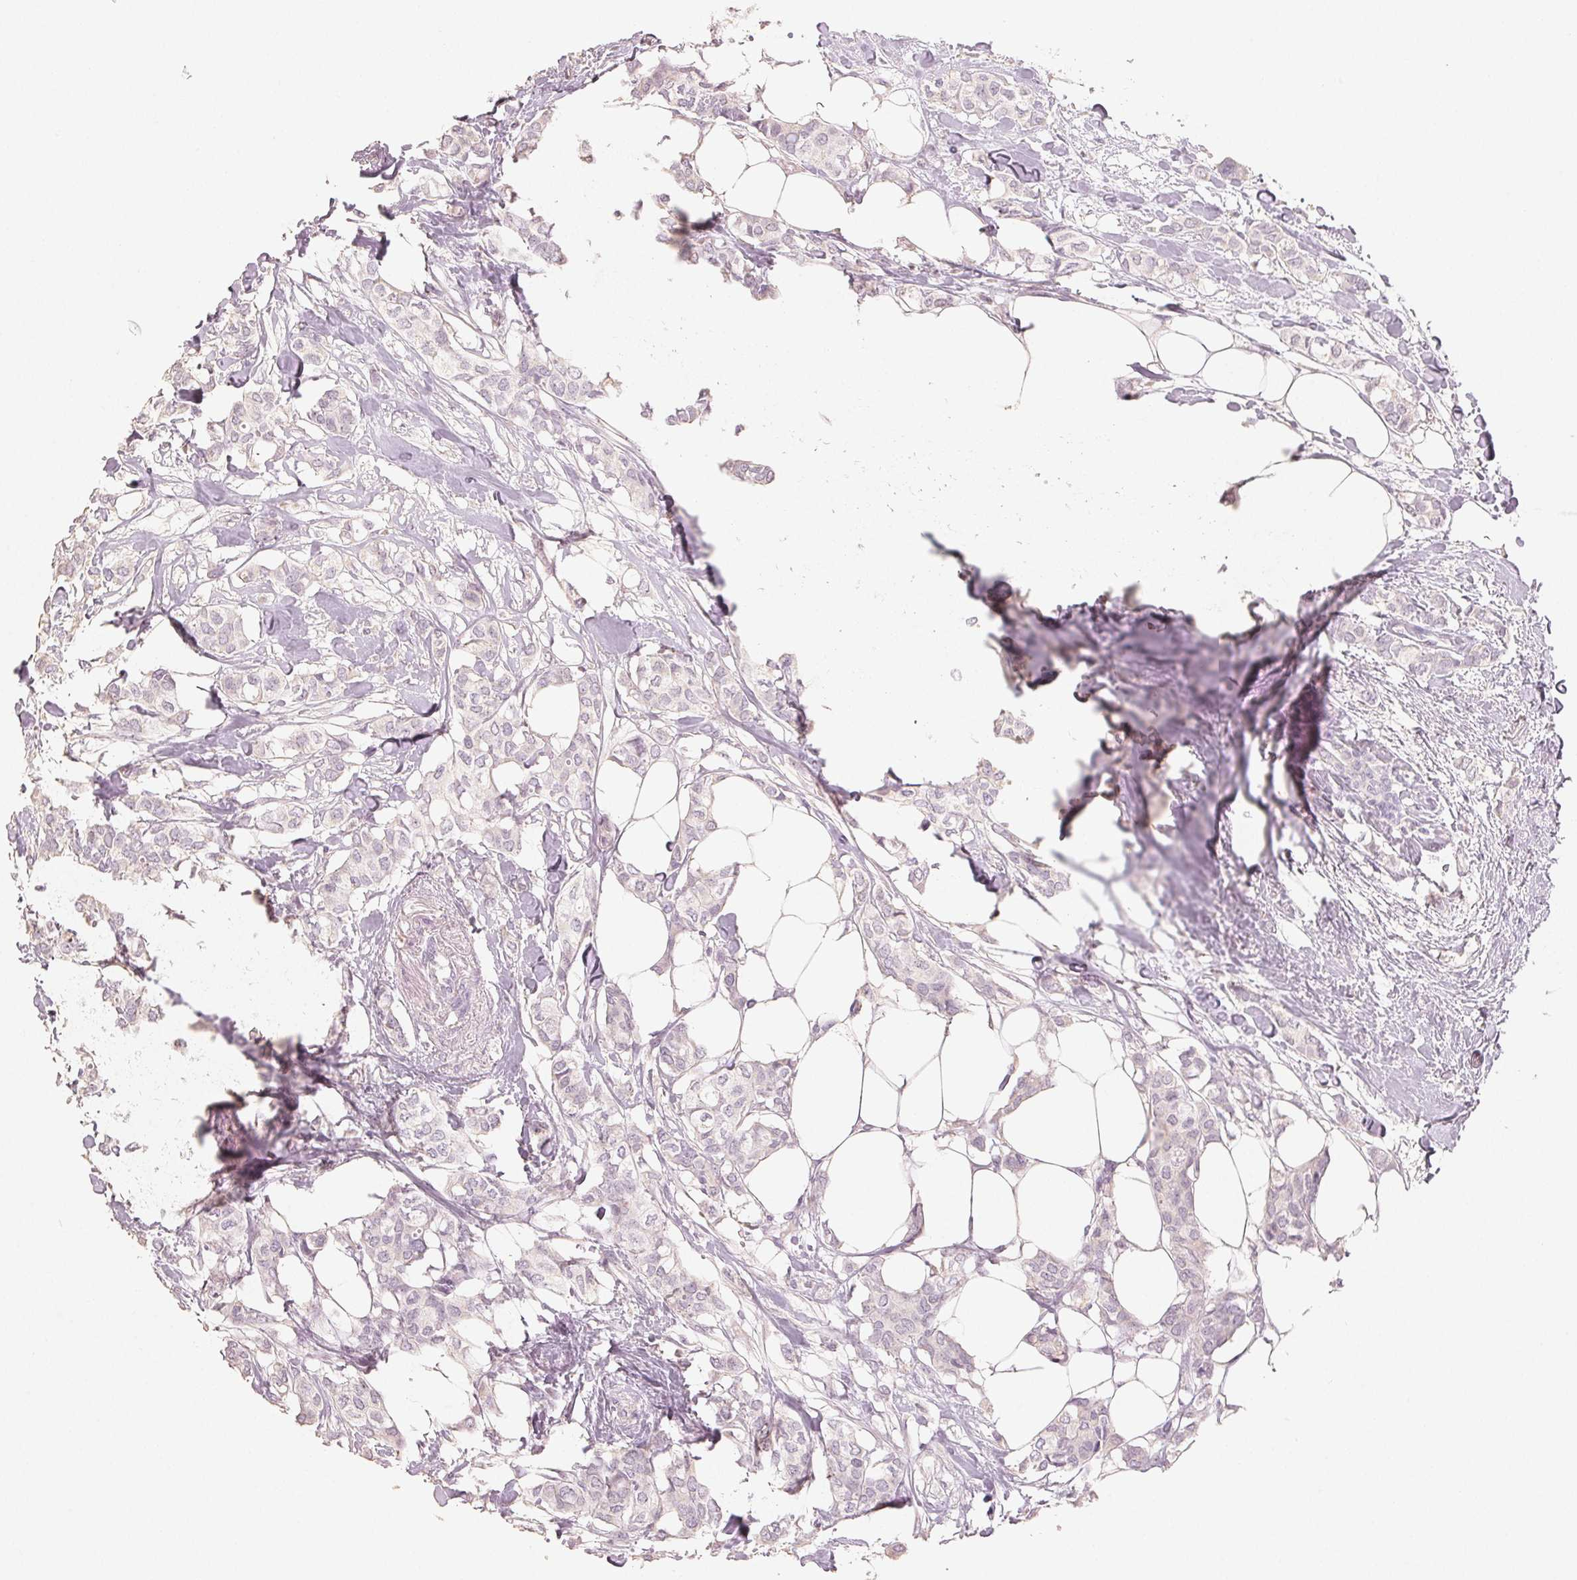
{"staining": {"intensity": "negative", "quantity": "none", "location": "none"}, "tissue": "breast cancer", "cell_type": "Tumor cells", "image_type": "cancer", "snomed": [{"axis": "morphology", "description": "Duct carcinoma"}, {"axis": "topography", "description": "Breast"}], "caption": "An image of breast cancer stained for a protein shows no brown staining in tumor cells.", "gene": "LVRN", "patient": {"sex": "female", "age": 62}}